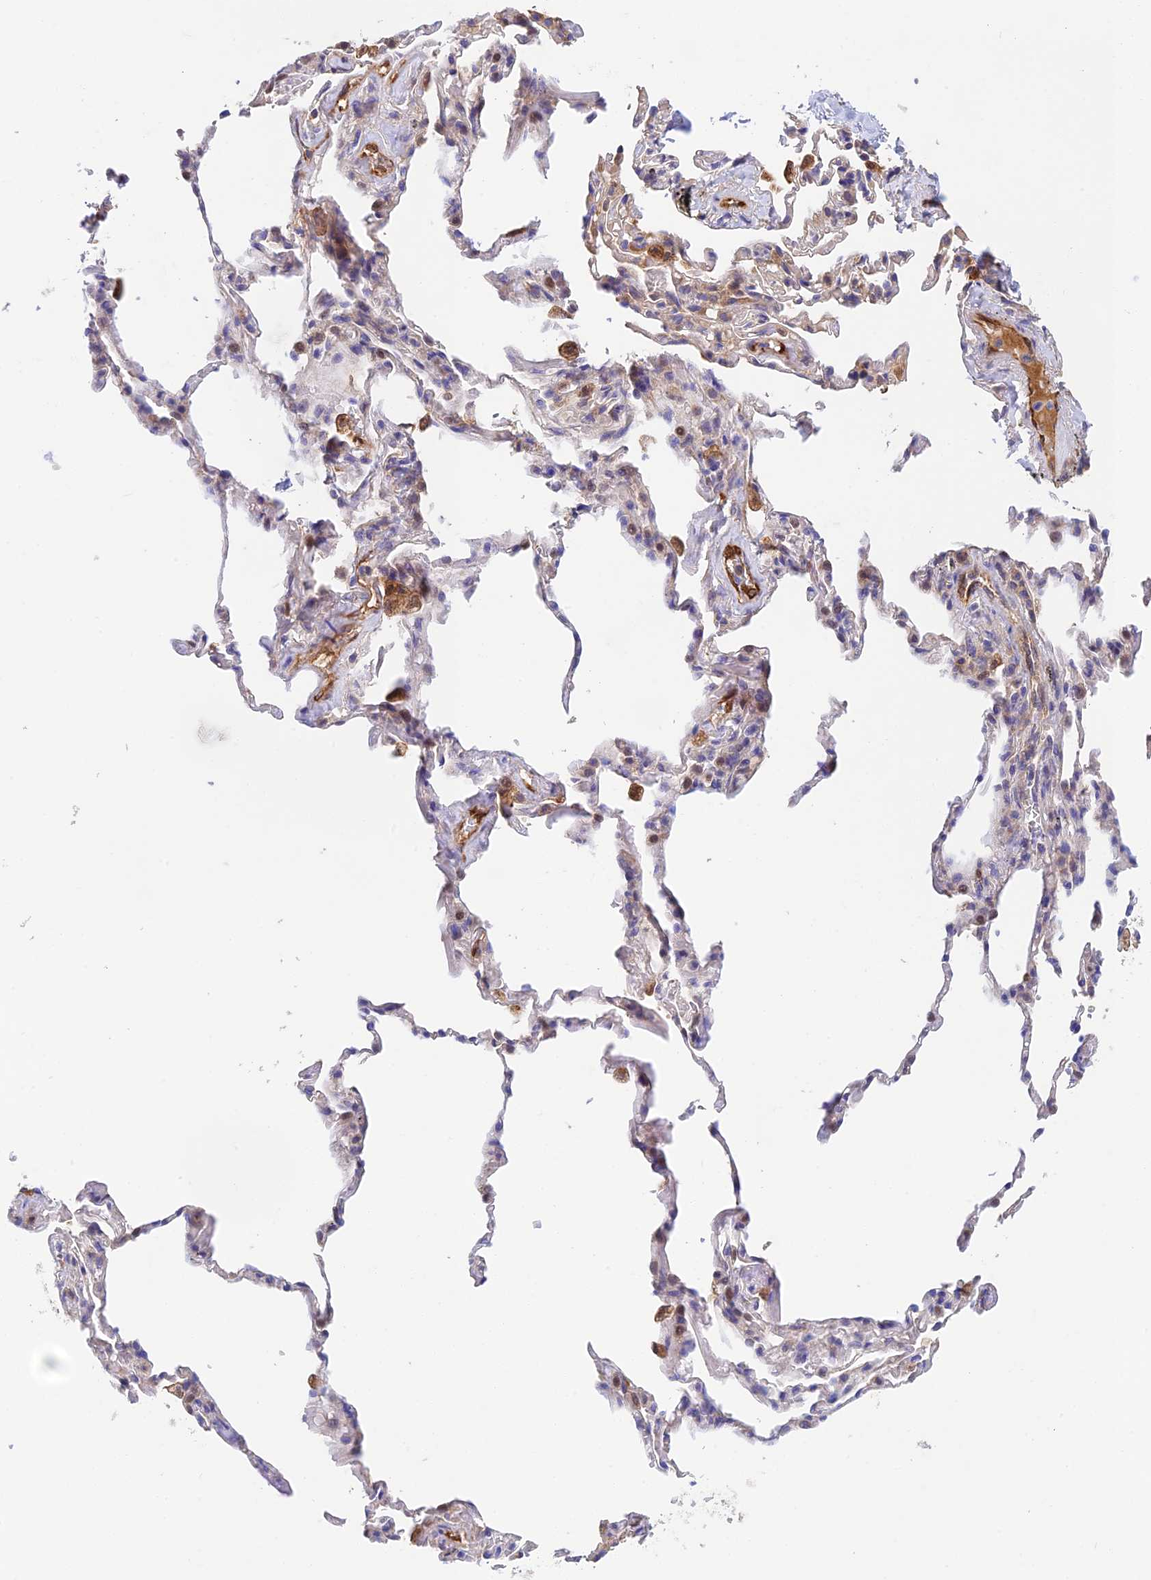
{"staining": {"intensity": "negative", "quantity": "none", "location": "none"}, "tissue": "adipose tissue", "cell_type": "Adipocytes", "image_type": "normal", "snomed": [{"axis": "morphology", "description": "Normal tissue, NOS"}, {"axis": "topography", "description": "Lymph node"}, {"axis": "topography", "description": "Bronchus"}], "caption": "This image is of normal adipose tissue stained with immunohistochemistry to label a protein in brown with the nuclei are counter-stained blue. There is no positivity in adipocytes. (Brightfield microscopy of DAB IHC at high magnification).", "gene": "RANBP6", "patient": {"sex": "male", "age": 63}}